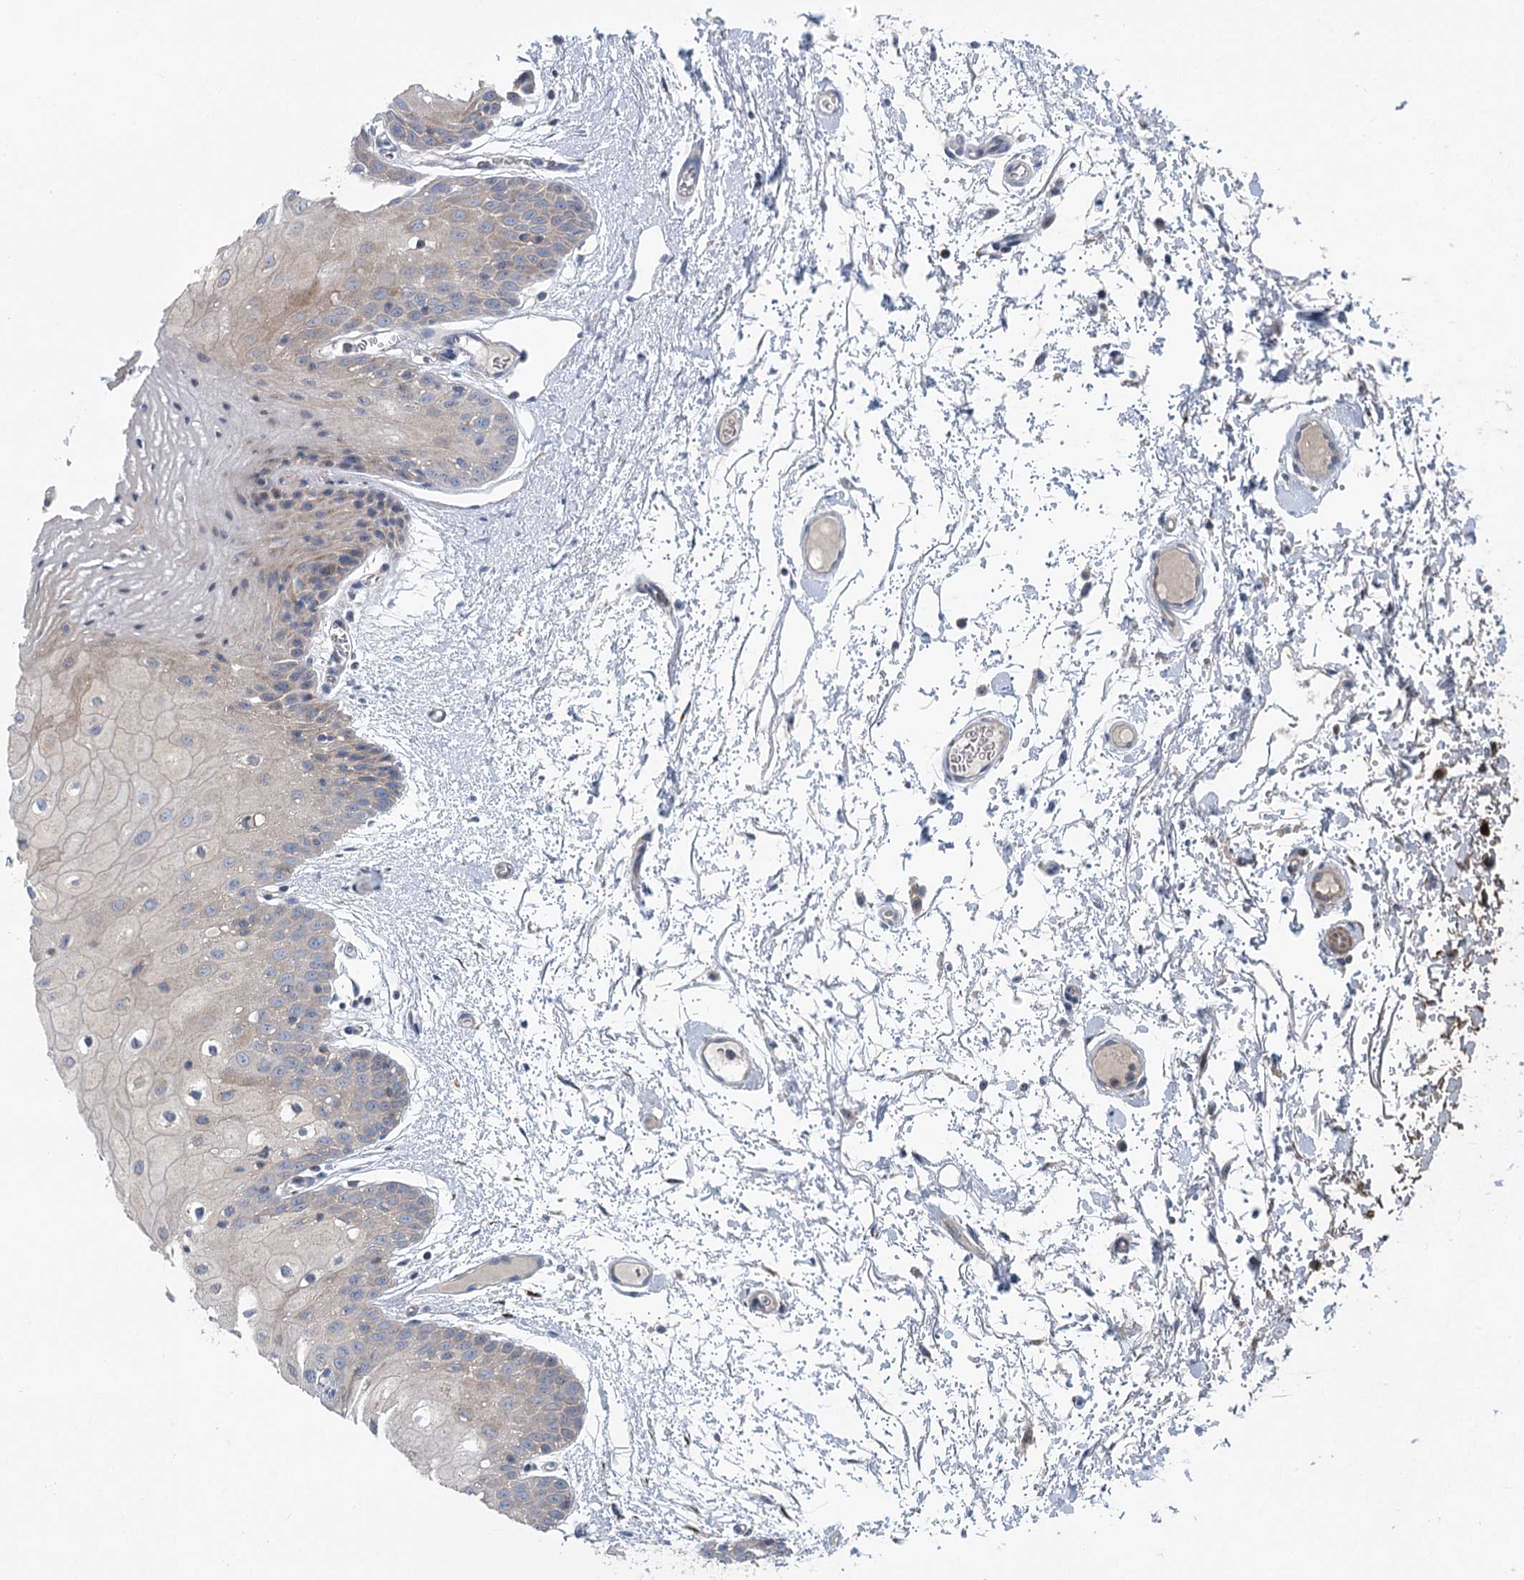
{"staining": {"intensity": "weak", "quantity": "<25%", "location": "cytoplasmic/membranous"}, "tissue": "oral mucosa", "cell_type": "Squamous epithelial cells", "image_type": "normal", "snomed": [{"axis": "morphology", "description": "Normal tissue, NOS"}, {"axis": "topography", "description": "Oral tissue"}, {"axis": "topography", "description": "Tounge, NOS"}], "caption": "Oral mucosa was stained to show a protein in brown. There is no significant staining in squamous epithelial cells. (DAB immunohistochemistry with hematoxylin counter stain).", "gene": "MARK2", "patient": {"sex": "female", "age": 73}}